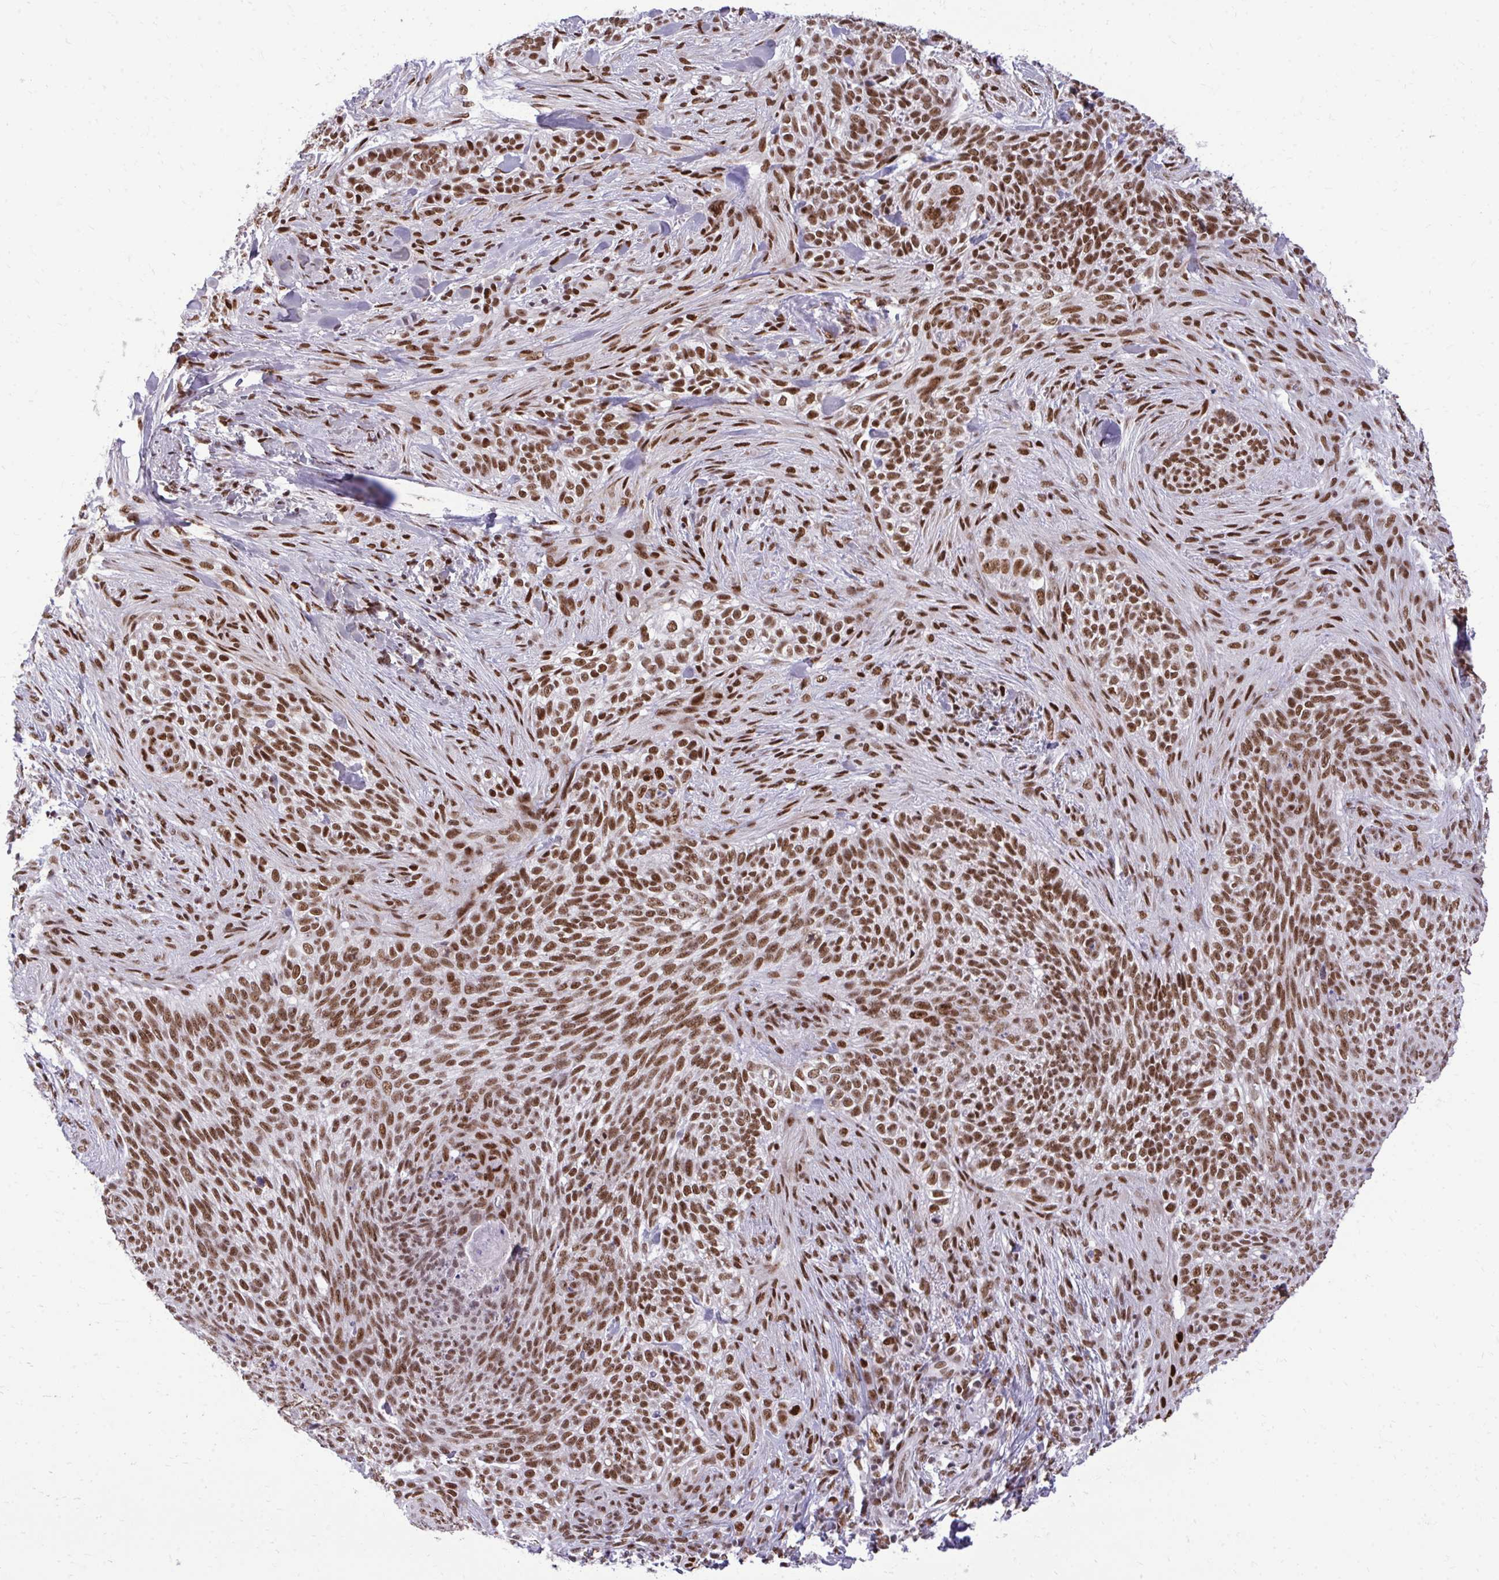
{"staining": {"intensity": "moderate", "quantity": ">75%", "location": "nuclear"}, "tissue": "skin cancer", "cell_type": "Tumor cells", "image_type": "cancer", "snomed": [{"axis": "morphology", "description": "Basal cell carcinoma"}, {"axis": "topography", "description": "Skin"}], "caption": "Moderate nuclear protein staining is present in approximately >75% of tumor cells in skin basal cell carcinoma.", "gene": "CDYL", "patient": {"sex": "female", "age": 48}}